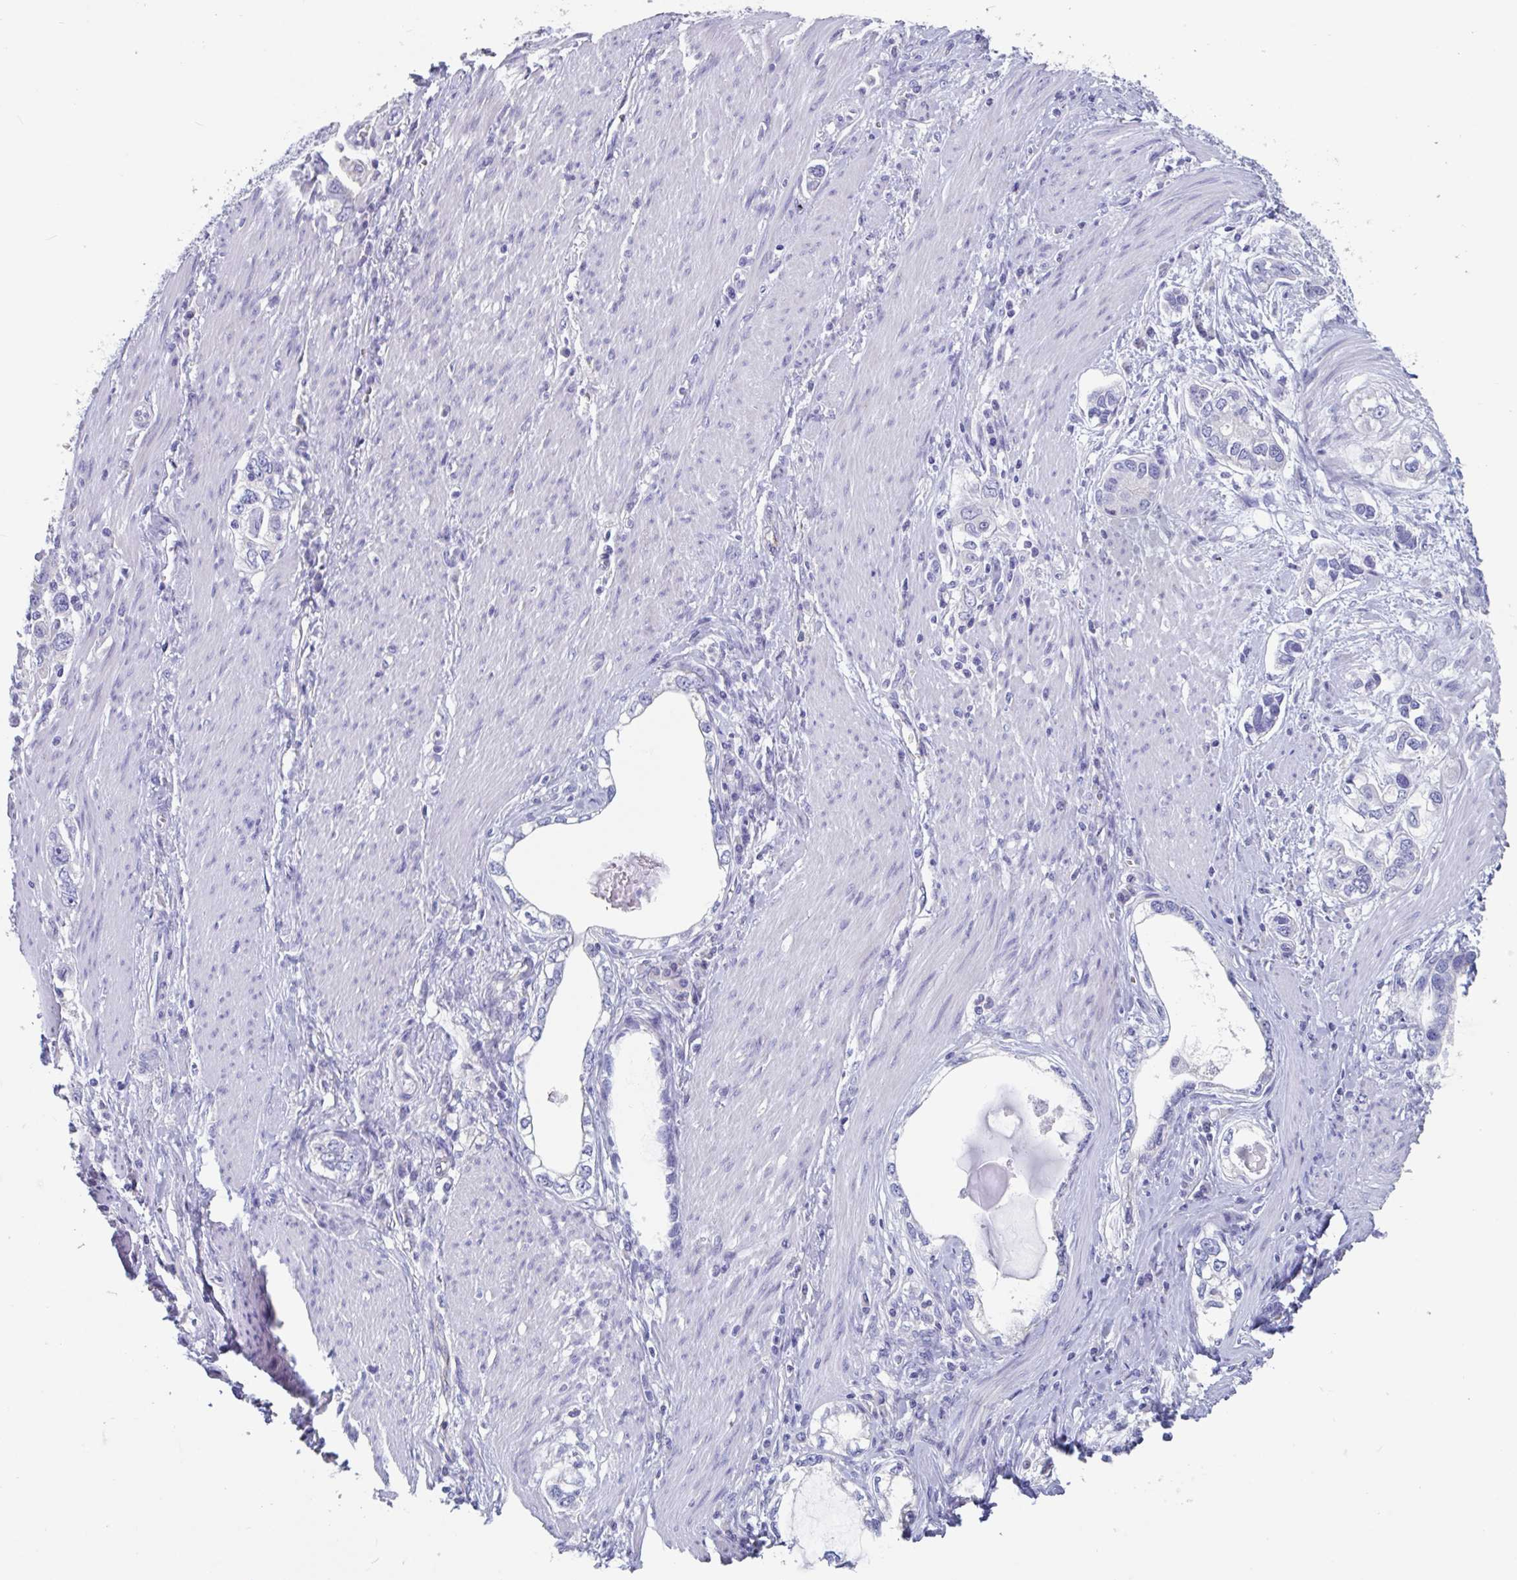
{"staining": {"intensity": "negative", "quantity": "none", "location": "none"}, "tissue": "stomach cancer", "cell_type": "Tumor cells", "image_type": "cancer", "snomed": [{"axis": "morphology", "description": "Adenocarcinoma, NOS"}, {"axis": "topography", "description": "Stomach, lower"}], "caption": "A histopathology image of adenocarcinoma (stomach) stained for a protein reveals no brown staining in tumor cells.", "gene": "ABHD16A", "patient": {"sex": "female", "age": 93}}